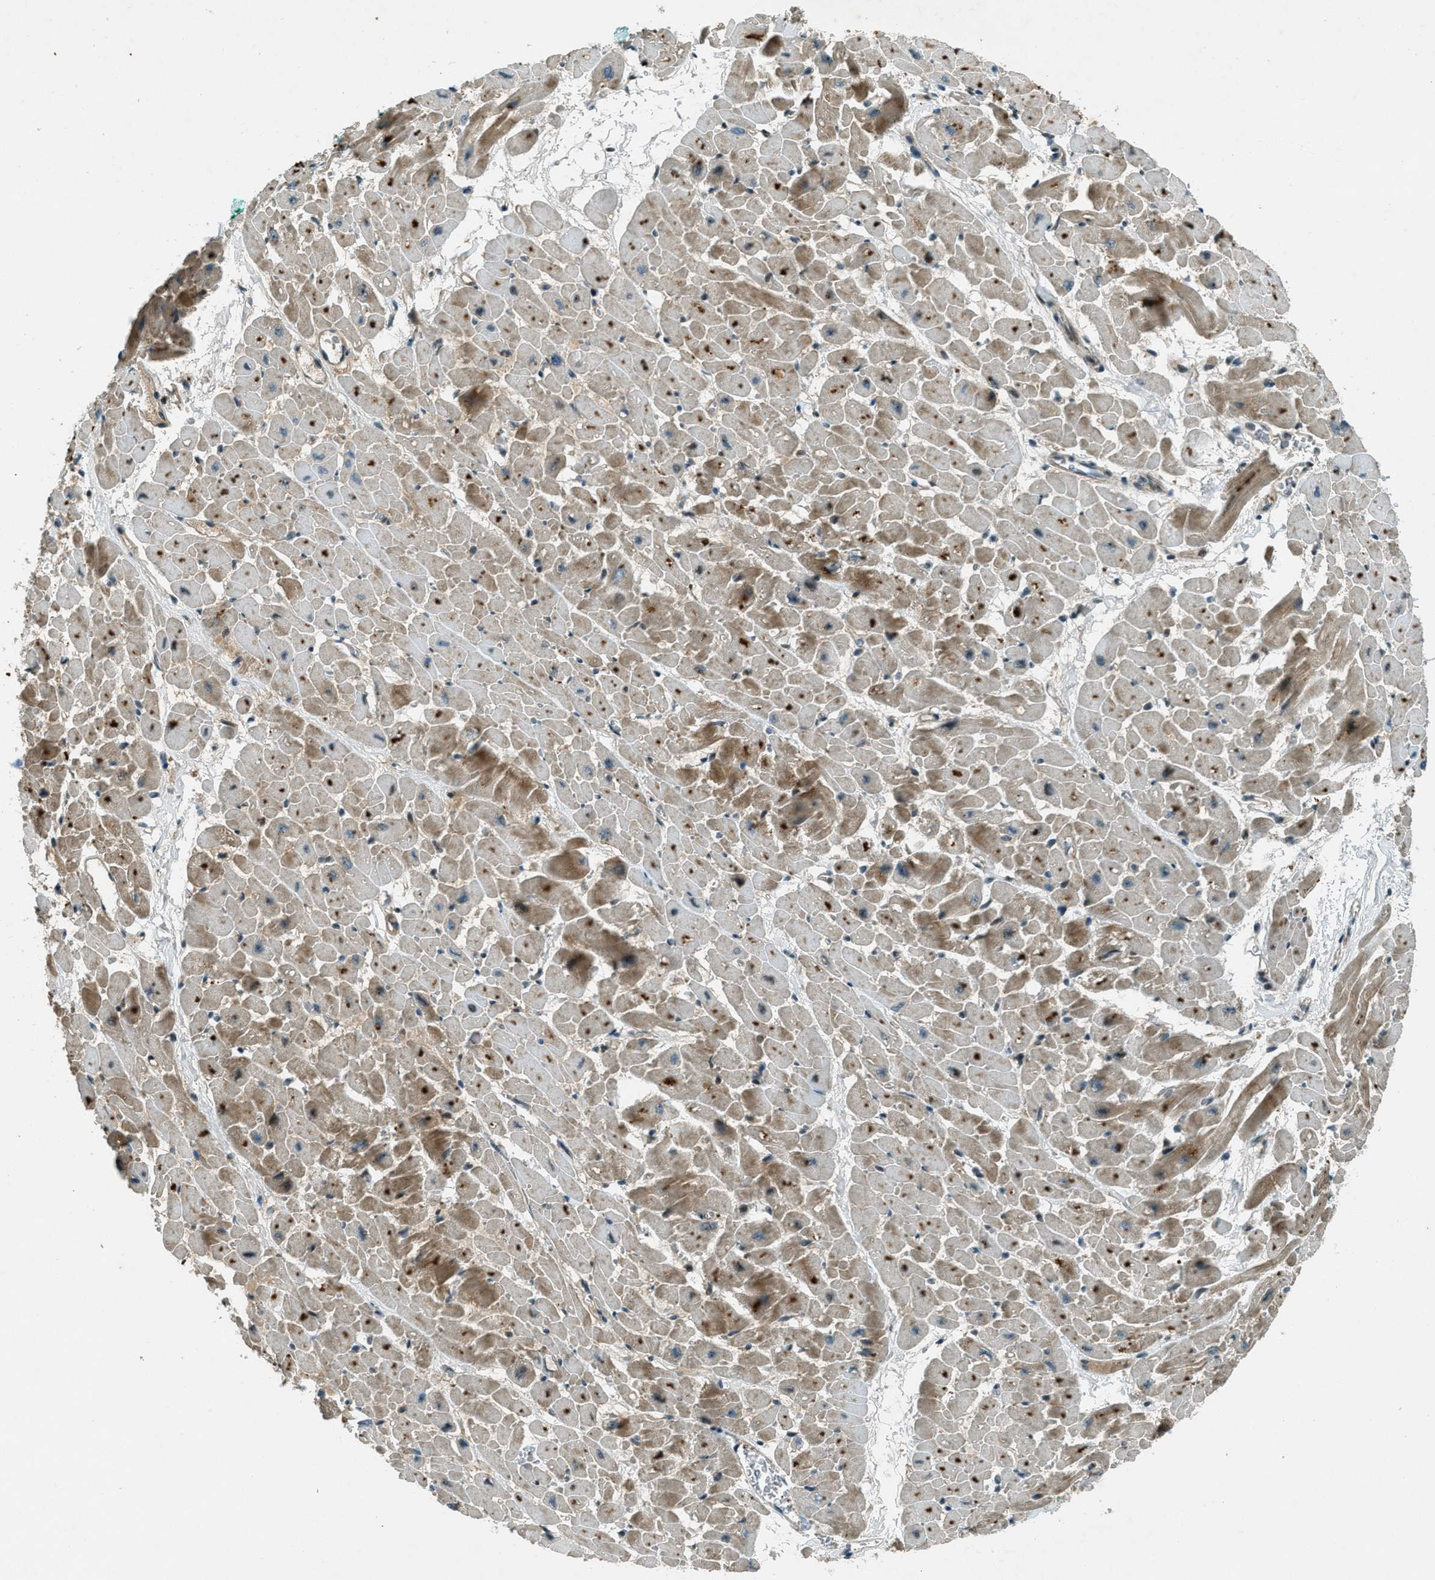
{"staining": {"intensity": "strong", "quantity": "25%-75%", "location": "cytoplasmic/membranous"}, "tissue": "heart muscle", "cell_type": "Cardiomyocytes", "image_type": "normal", "snomed": [{"axis": "morphology", "description": "Normal tissue, NOS"}, {"axis": "topography", "description": "Heart"}], "caption": "Immunohistochemical staining of unremarkable human heart muscle exhibits strong cytoplasmic/membranous protein expression in about 25%-75% of cardiomyocytes.", "gene": "STK11", "patient": {"sex": "male", "age": 45}}